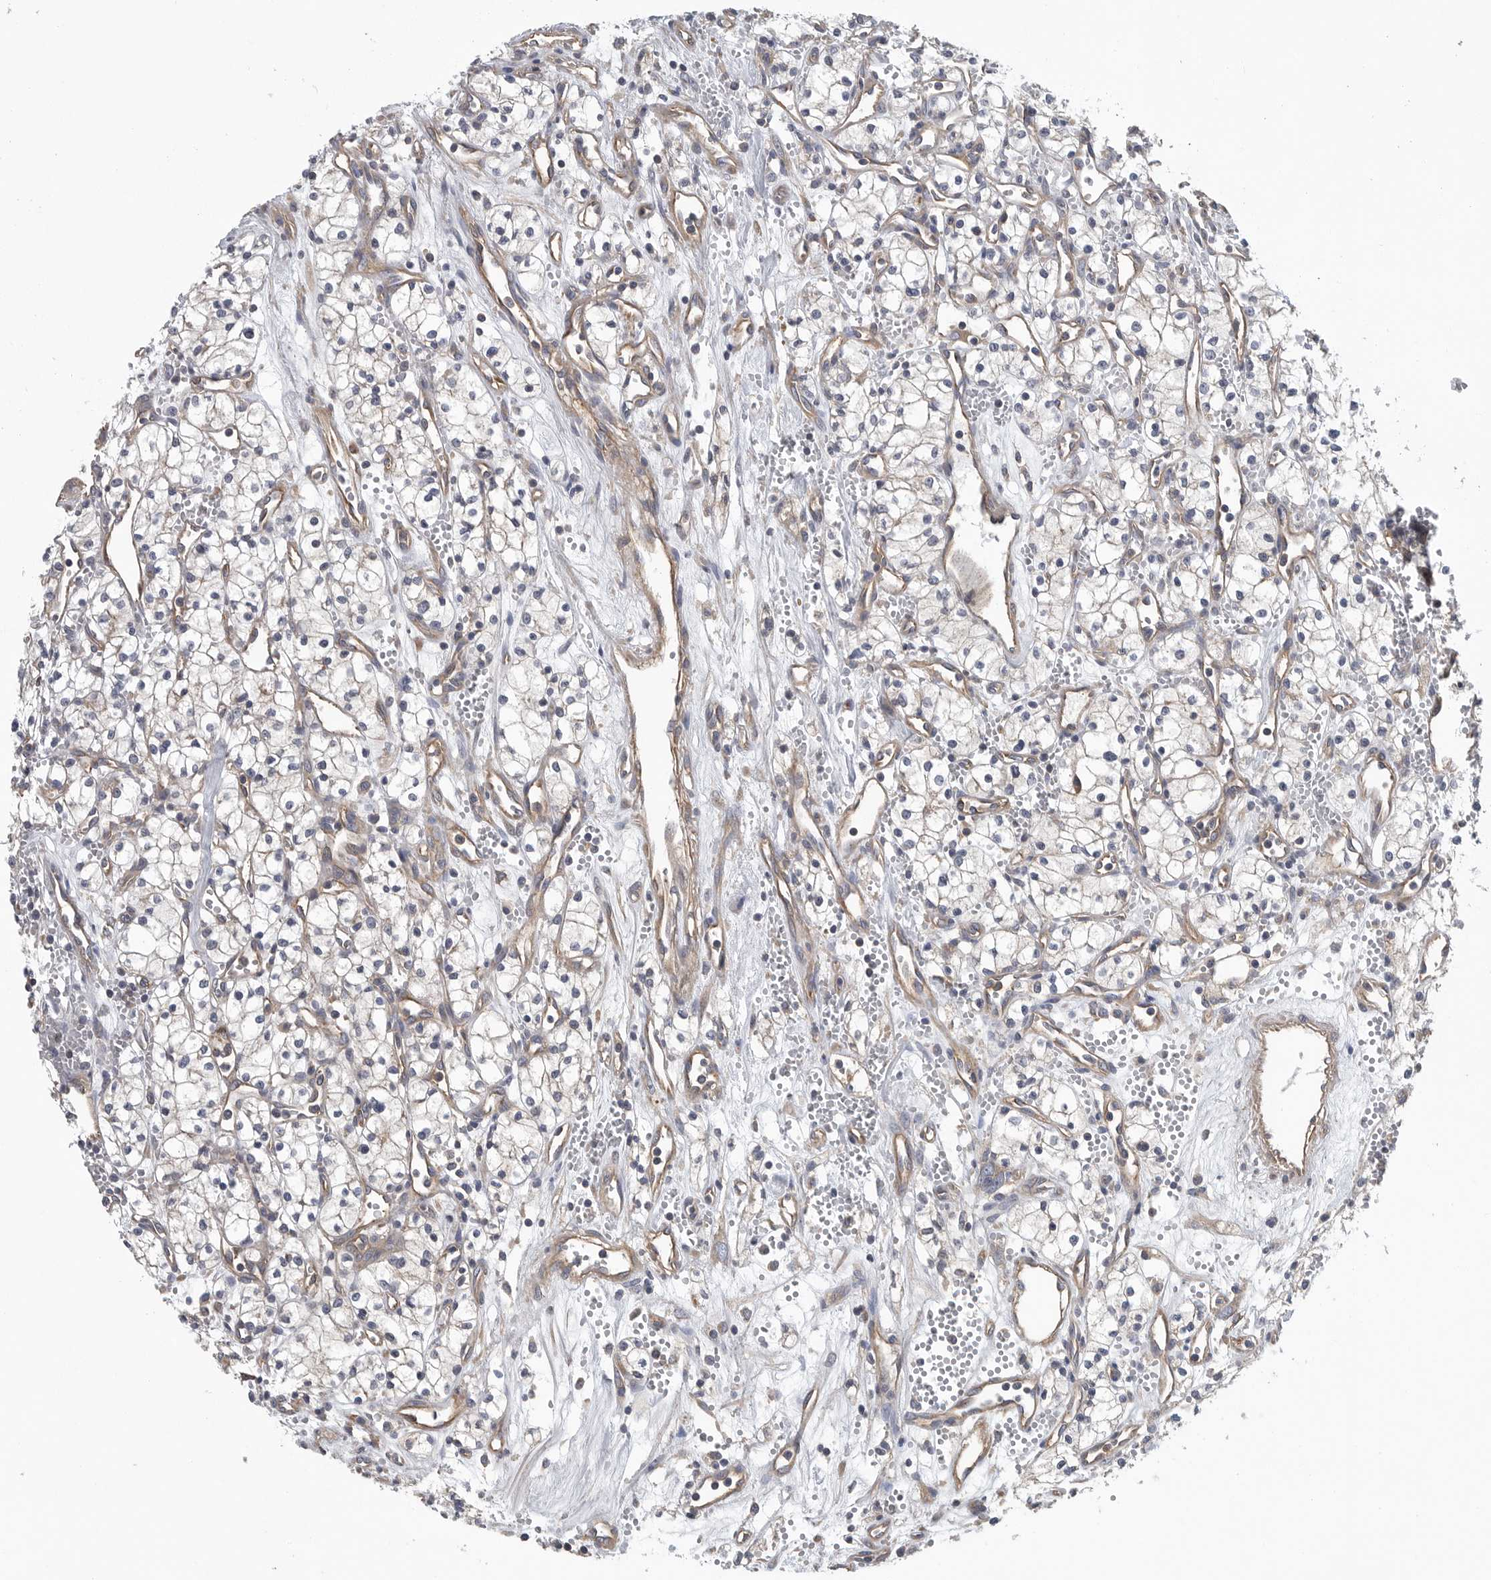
{"staining": {"intensity": "negative", "quantity": "none", "location": "none"}, "tissue": "renal cancer", "cell_type": "Tumor cells", "image_type": "cancer", "snomed": [{"axis": "morphology", "description": "Adenocarcinoma, NOS"}, {"axis": "topography", "description": "Kidney"}], "caption": "This is an immunohistochemistry (IHC) image of renal cancer (adenocarcinoma). There is no staining in tumor cells.", "gene": "OXR1", "patient": {"sex": "male", "age": 59}}